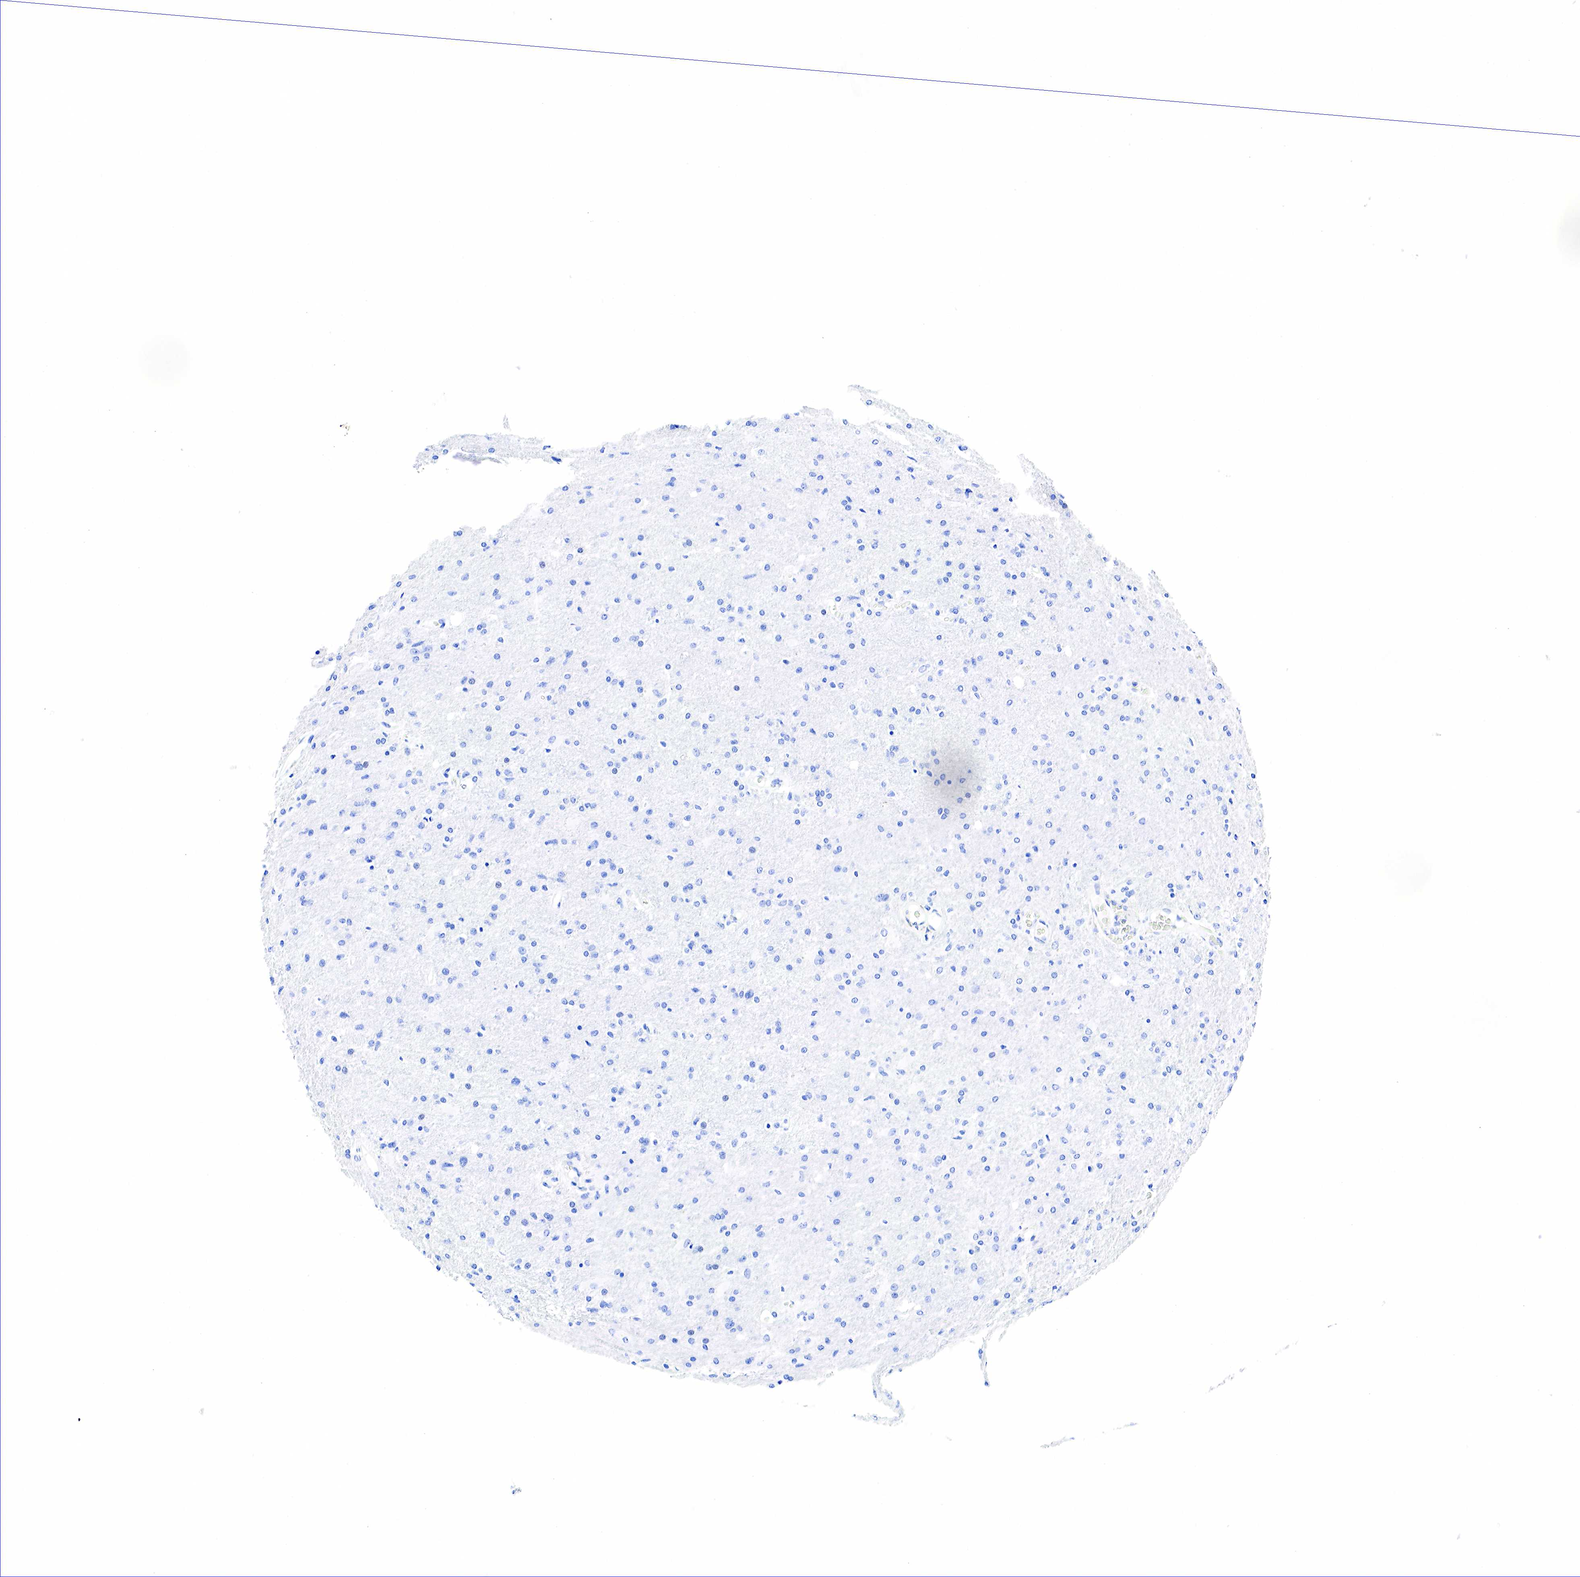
{"staining": {"intensity": "negative", "quantity": "none", "location": "none"}, "tissue": "glioma", "cell_type": "Tumor cells", "image_type": "cancer", "snomed": [{"axis": "morphology", "description": "Glioma, malignant, High grade"}, {"axis": "topography", "description": "Brain"}], "caption": "Immunohistochemistry of high-grade glioma (malignant) demonstrates no staining in tumor cells.", "gene": "ESR1", "patient": {"sex": "male", "age": 68}}